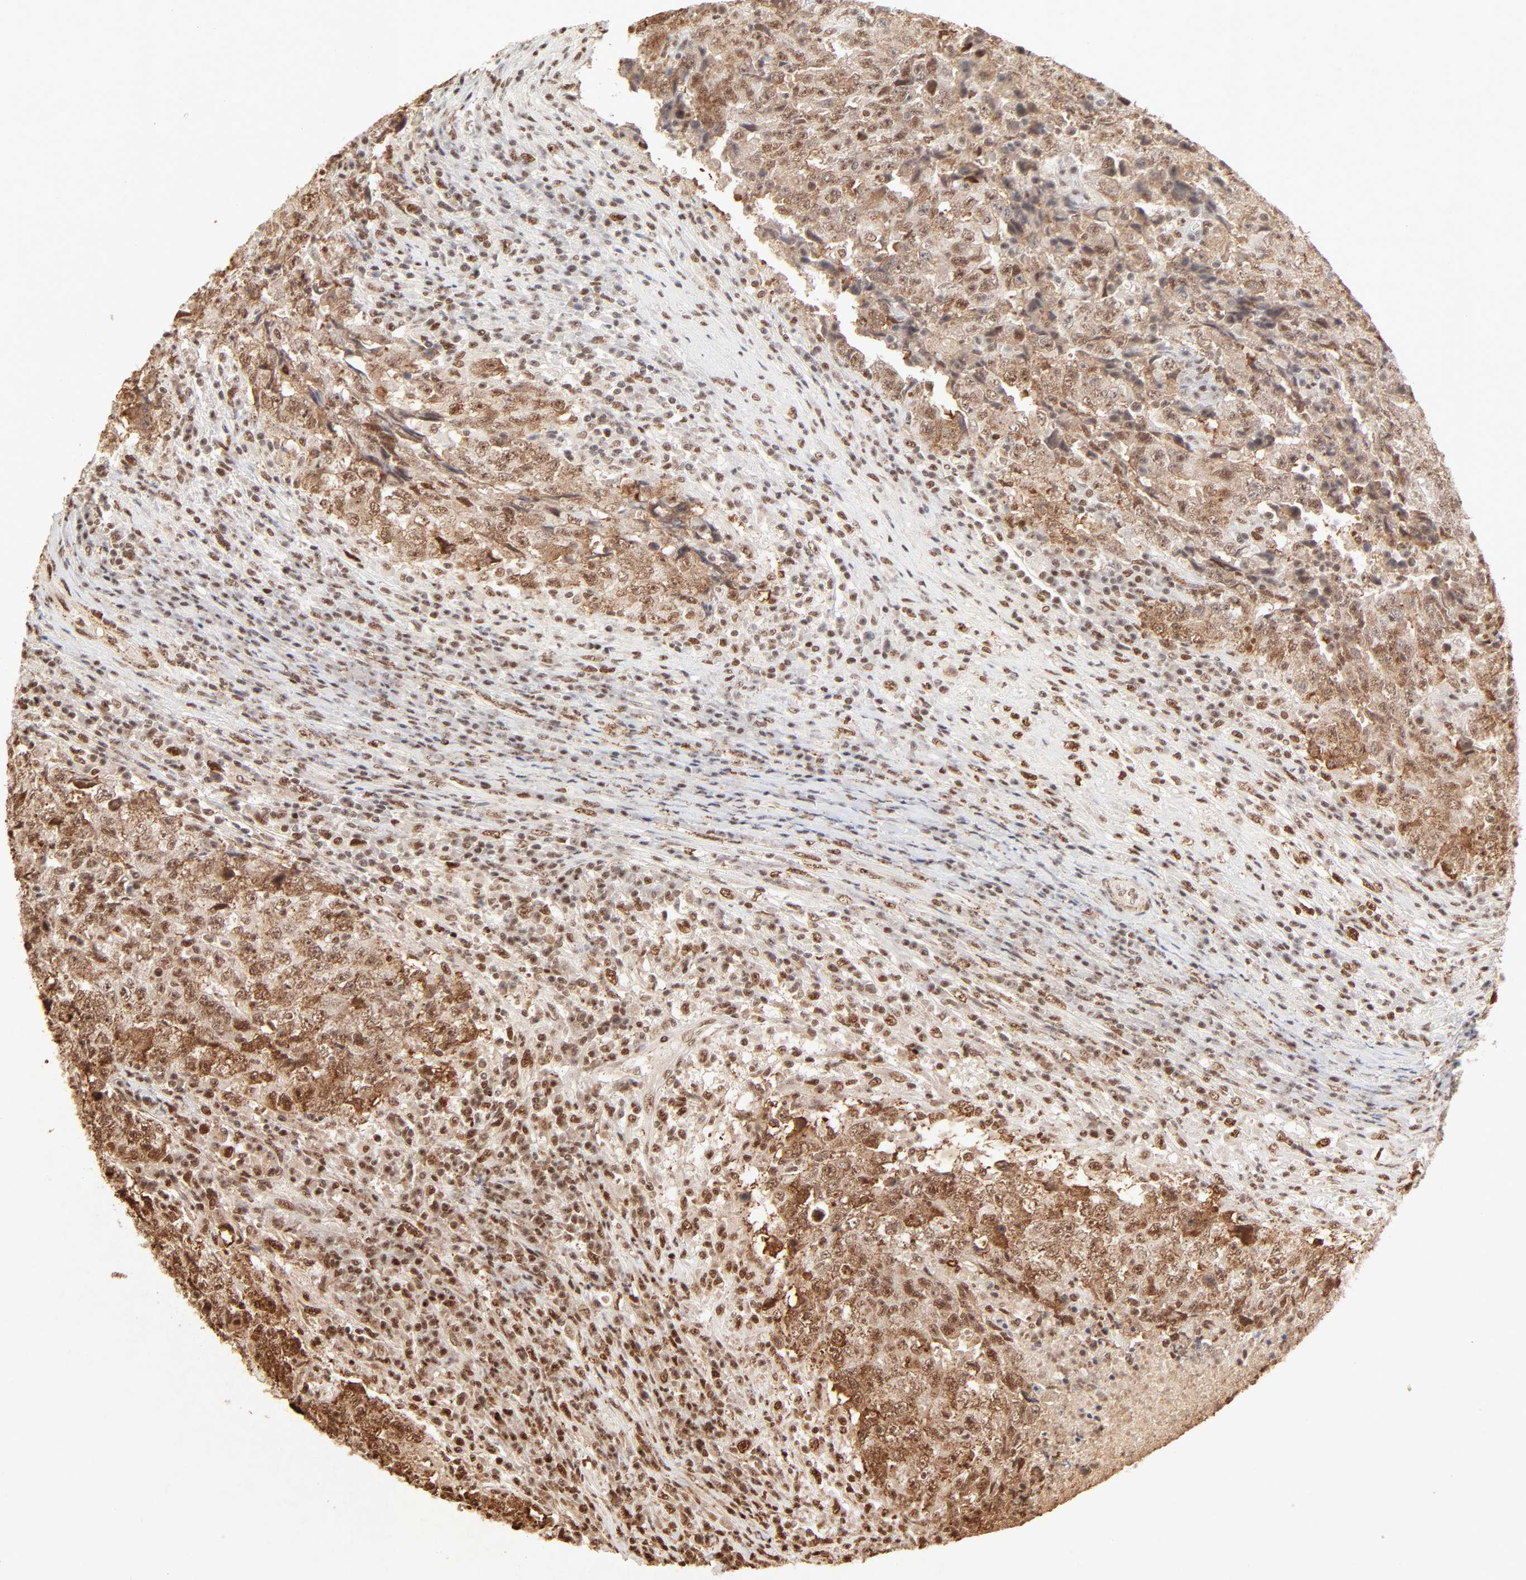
{"staining": {"intensity": "strong", "quantity": ">75%", "location": "cytoplasmic/membranous,nuclear"}, "tissue": "testis cancer", "cell_type": "Tumor cells", "image_type": "cancer", "snomed": [{"axis": "morphology", "description": "Necrosis, NOS"}, {"axis": "morphology", "description": "Carcinoma, Embryonal, NOS"}, {"axis": "topography", "description": "Testis"}], "caption": "A high amount of strong cytoplasmic/membranous and nuclear staining is appreciated in about >75% of tumor cells in testis embryonal carcinoma tissue.", "gene": "FAM50A", "patient": {"sex": "male", "age": 19}}